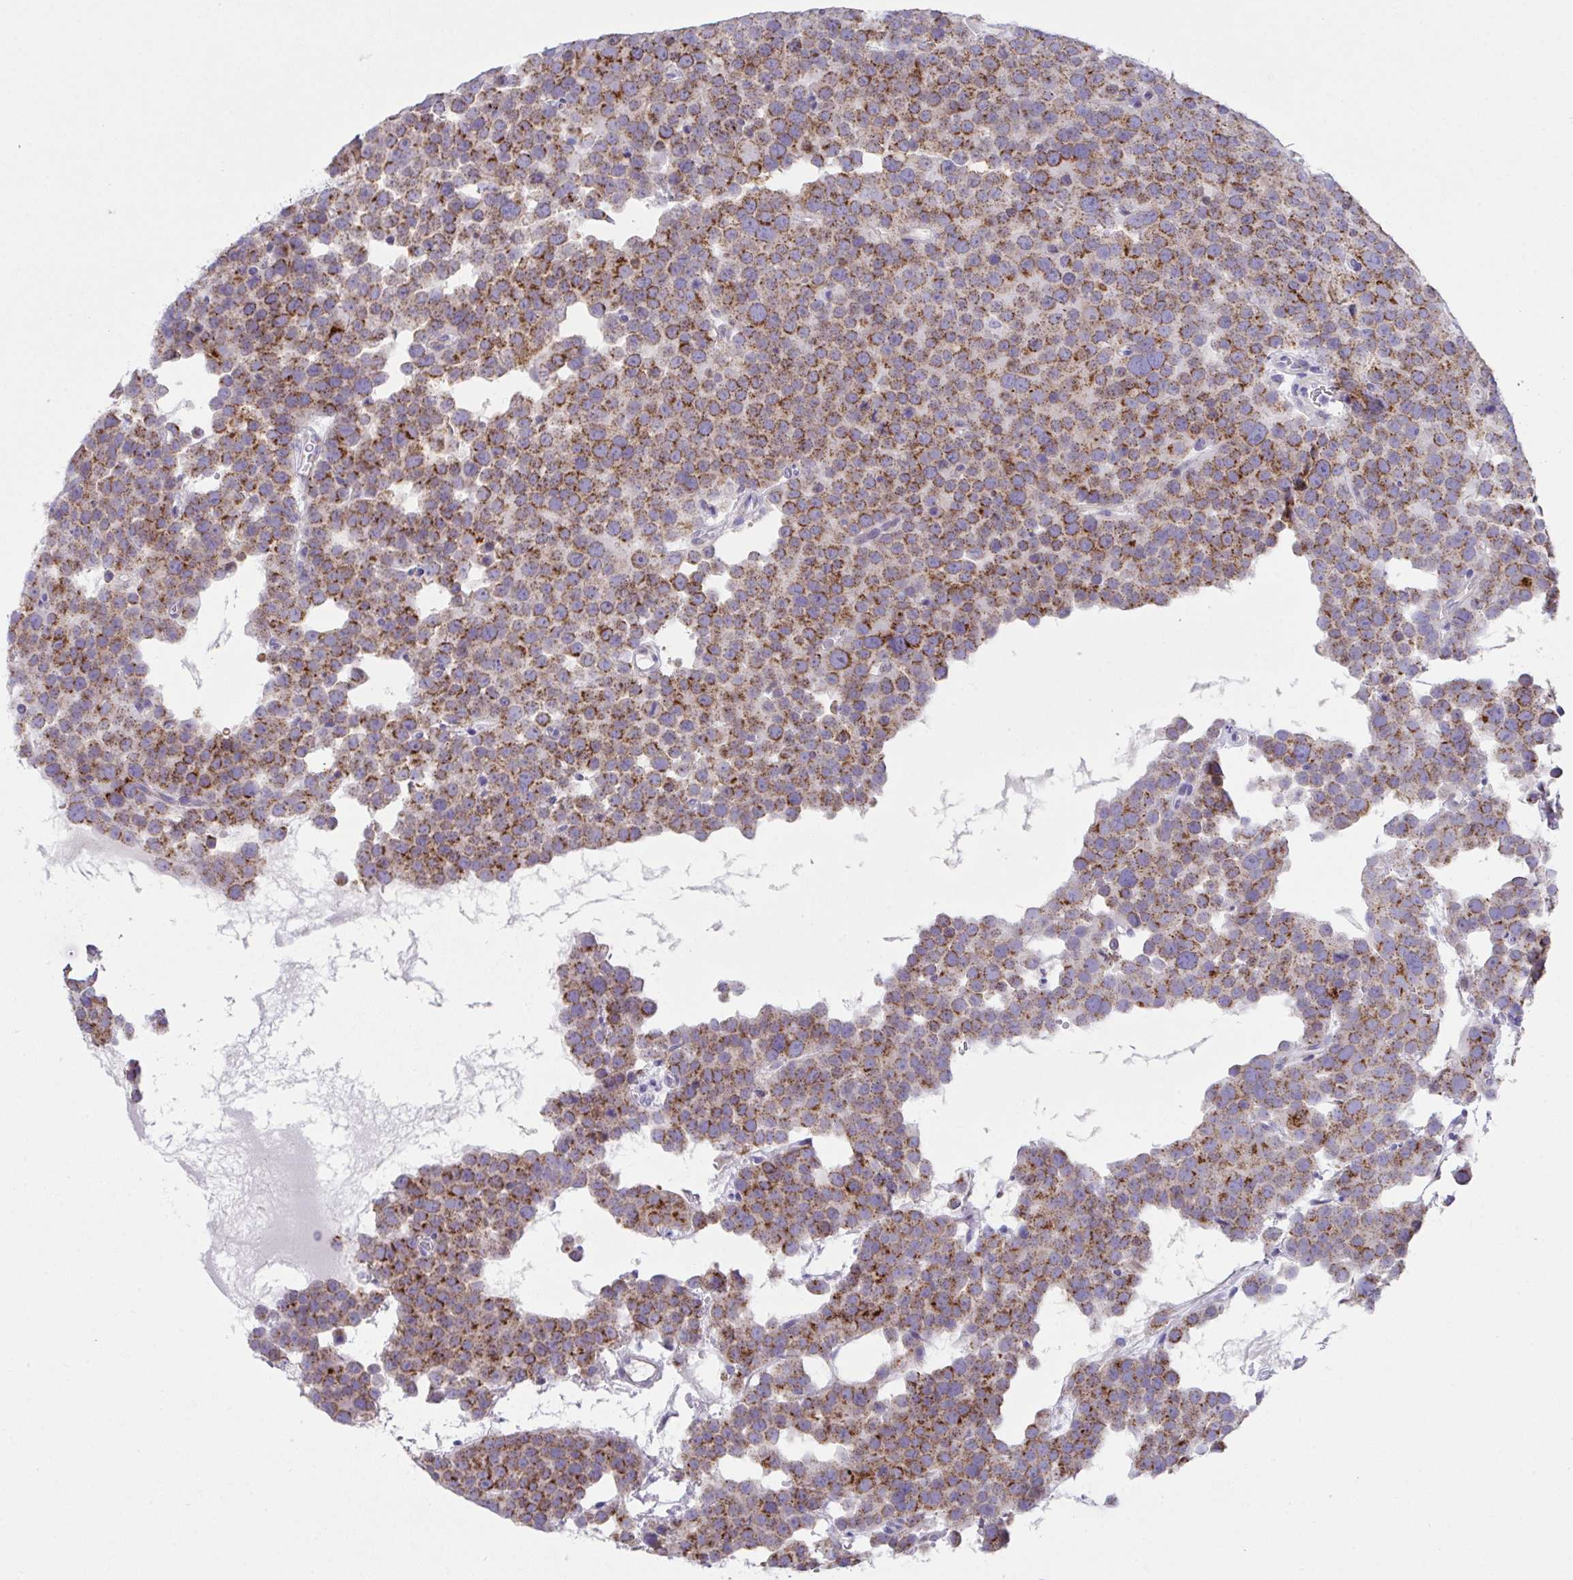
{"staining": {"intensity": "strong", "quantity": ">75%", "location": "cytoplasmic/membranous"}, "tissue": "testis cancer", "cell_type": "Tumor cells", "image_type": "cancer", "snomed": [{"axis": "morphology", "description": "Seminoma, NOS"}, {"axis": "topography", "description": "Testis"}], "caption": "Strong cytoplasmic/membranous protein expression is present in approximately >75% of tumor cells in testis cancer (seminoma).", "gene": "MIA3", "patient": {"sex": "male", "age": 71}}